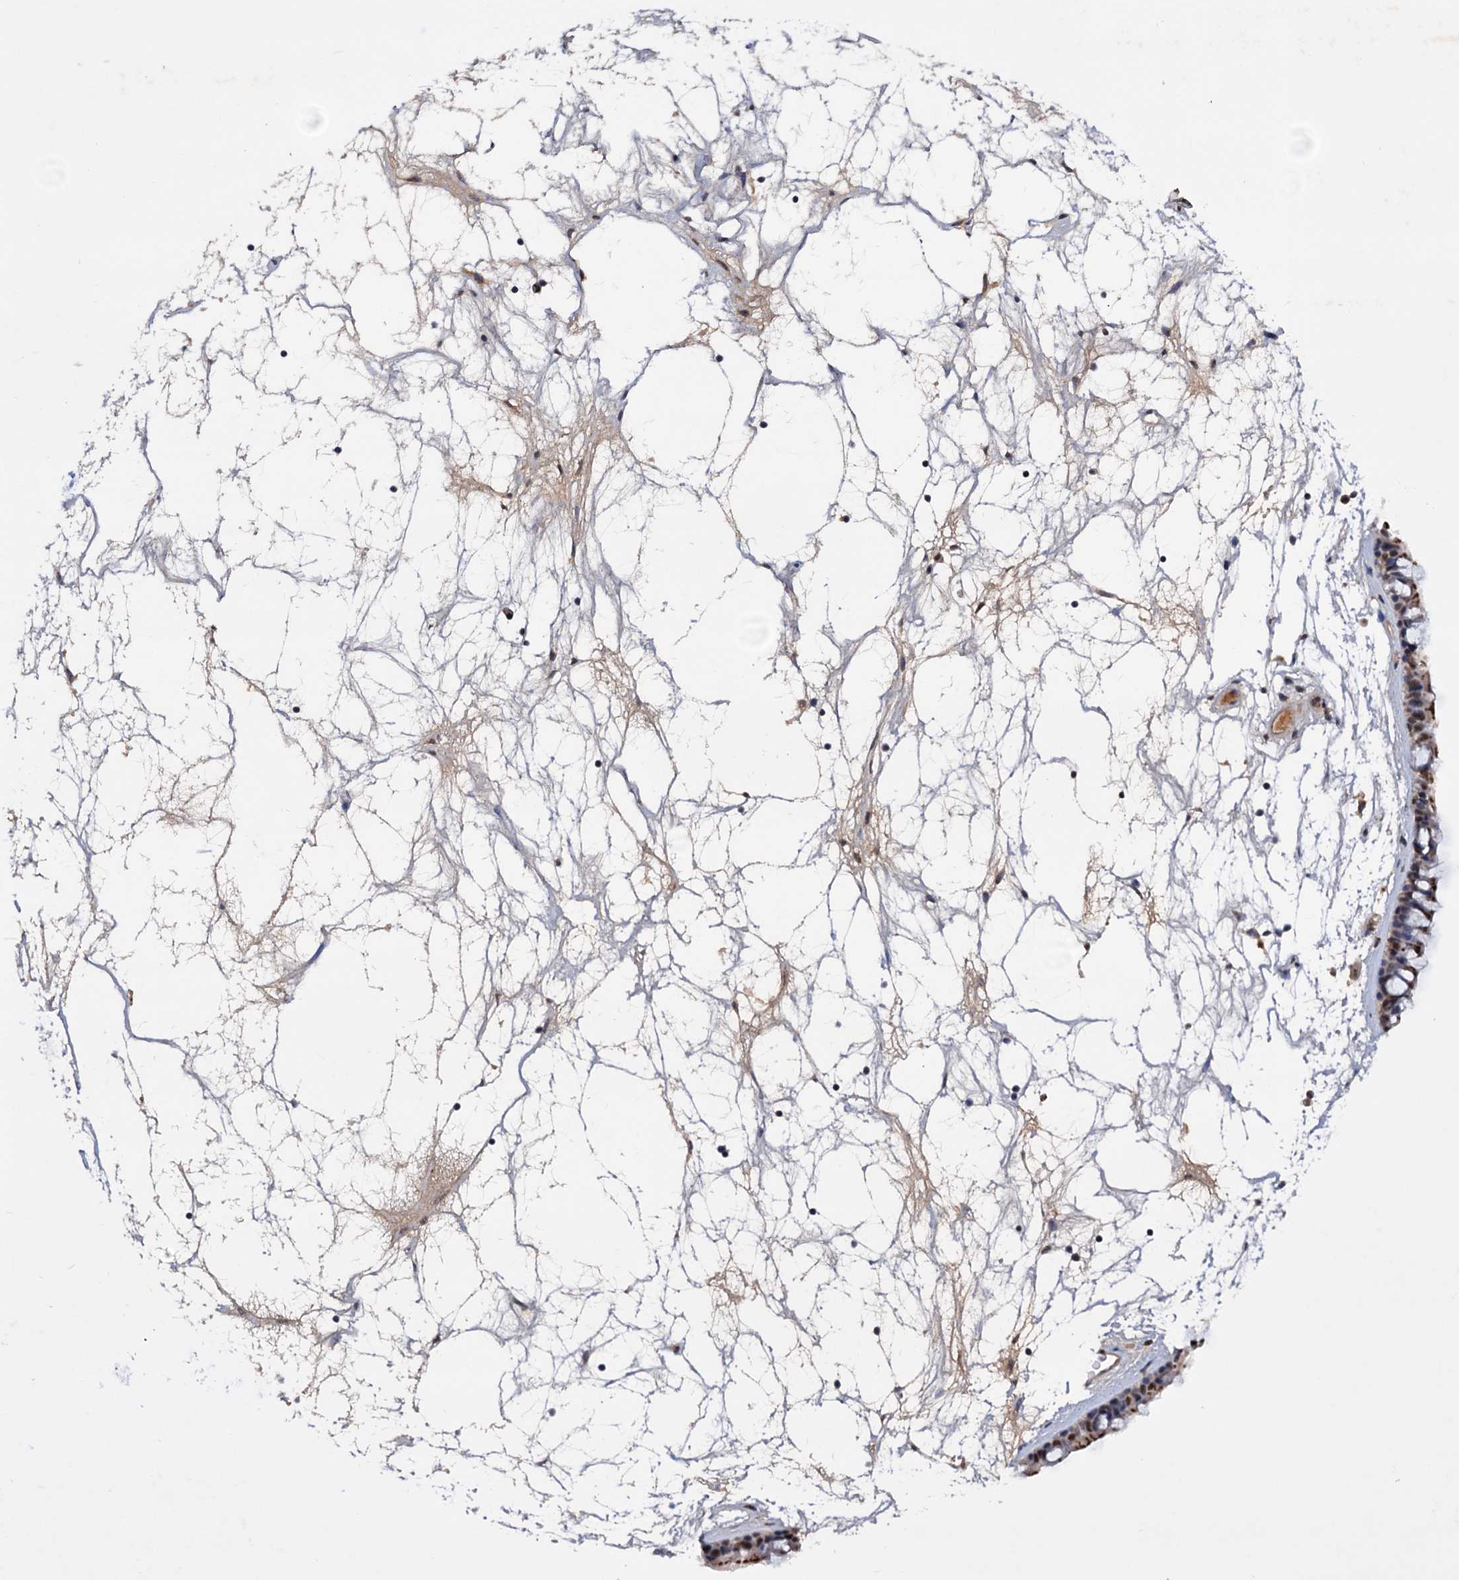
{"staining": {"intensity": "moderate", "quantity": "<25%", "location": "cytoplasmic/membranous"}, "tissue": "nasopharynx", "cell_type": "Respiratory epithelial cells", "image_type": "normal", "snomed": [{"axis": "morphology", "description": "Normal tissue, NOS"}, {"axis": "topography", "description": "Nasopharynx"}], "caption": "Protein staining of benign nasopharynx demonstrates moderate cytoplasmic/membranous staining in approximately <25% of respiratory epithelial cells.", "gene": "TBC1D12", "patient": {"sex": "male", "age": 64}}